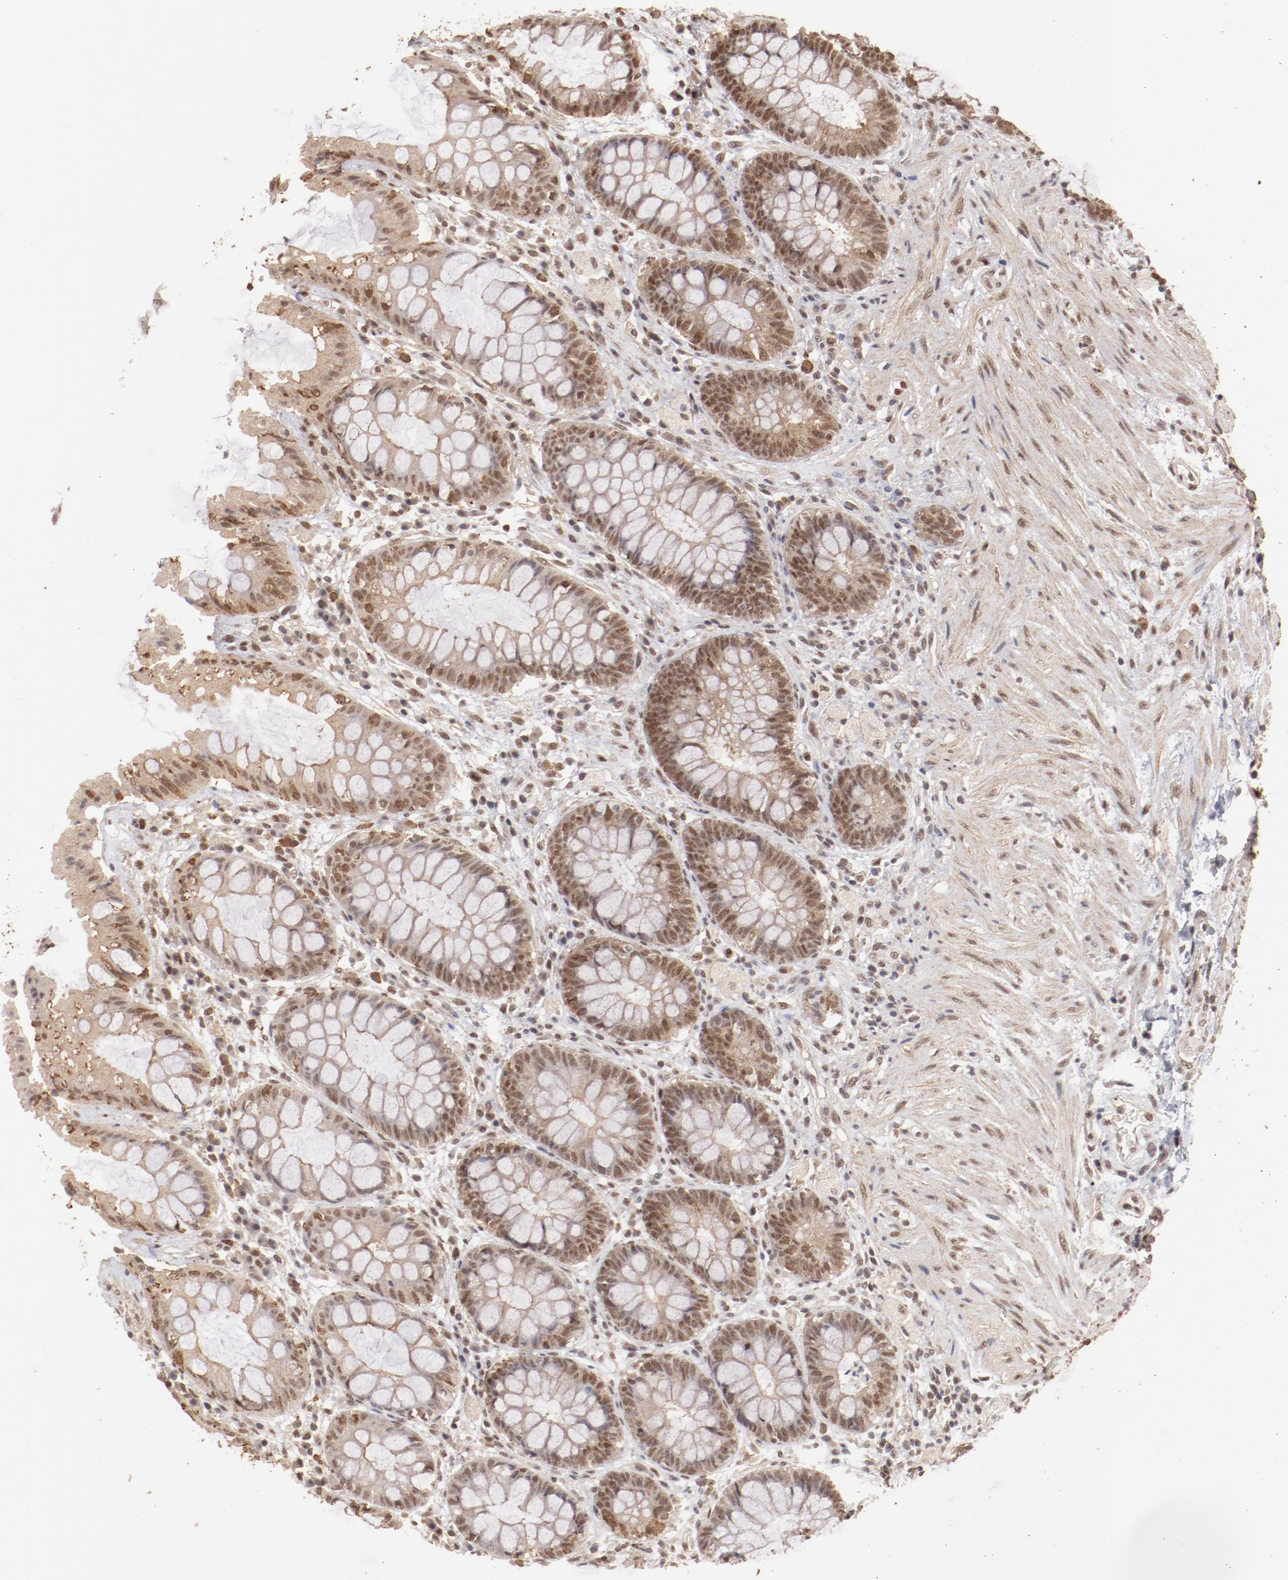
{"staining": {"intensity": "moderate", "quantity": ">75%", "location": "nuclear"}, "tissue": "rectum", "cell_type": "Glandular cells", "image_type": "normal", "snomed": [{"axis": "morphology", "description": "Normal tissue, NOS"}, {"axis": "topography", "description": "Rectum"}], "caption": "The micrograph reveals a brown stain indicating the presence of a protein in the nuclear of glandular cells in rectum. (brown staining indicates protein expression, while blue staining denotes nuclei).", "gene": "CLOCK", "patient": {"sex": "female", "age": 46}}